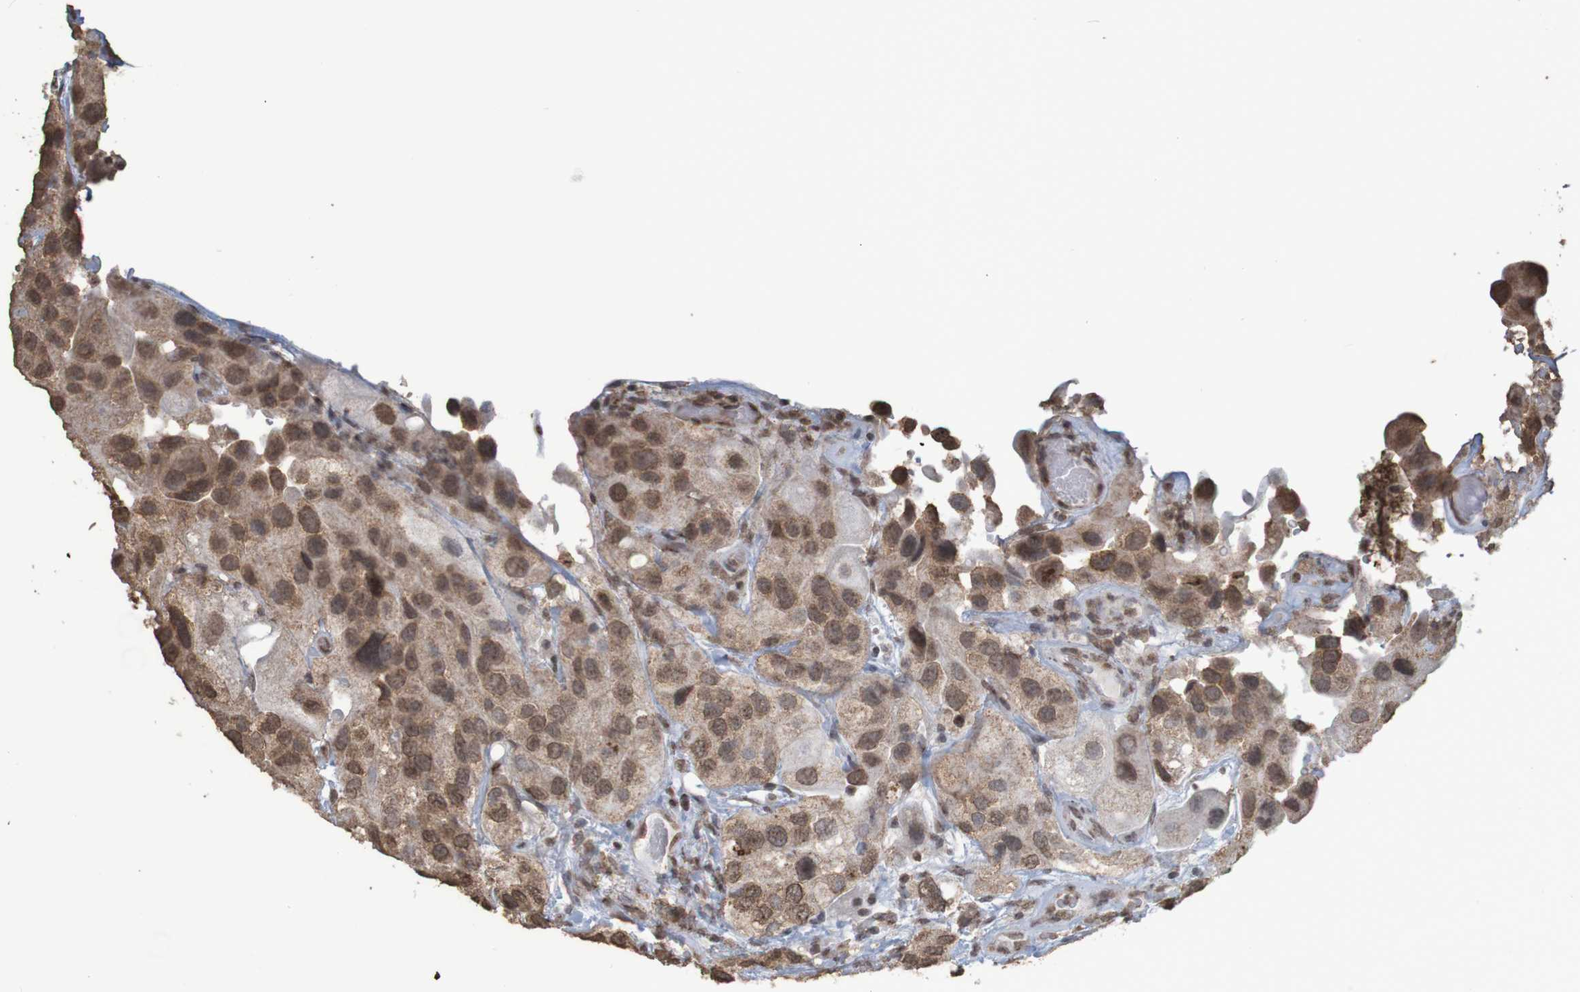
{"staining": {"intensity": "moderate", "quantity": ">75%", "location": "cytoplasmic/membranous,nuclear"}, "tissue": "urothelial cancer", "cell_type": "Tumor cells", "image_type": "cancer", "snomed": [{"axis": "morphology", "description": "Urothelial carcinoma, High grade"}, {"axis": "topography", "description": "Urinary bladder"}], "caption": "This is an image of IHC staining of urothelial carcinoma (high-grade), which shows moderate expression in the cytoplasmic/membranous and nuclear of tumor cells.", "gene": "GFI1", "patient": {"sex": "female", "age": 64}}